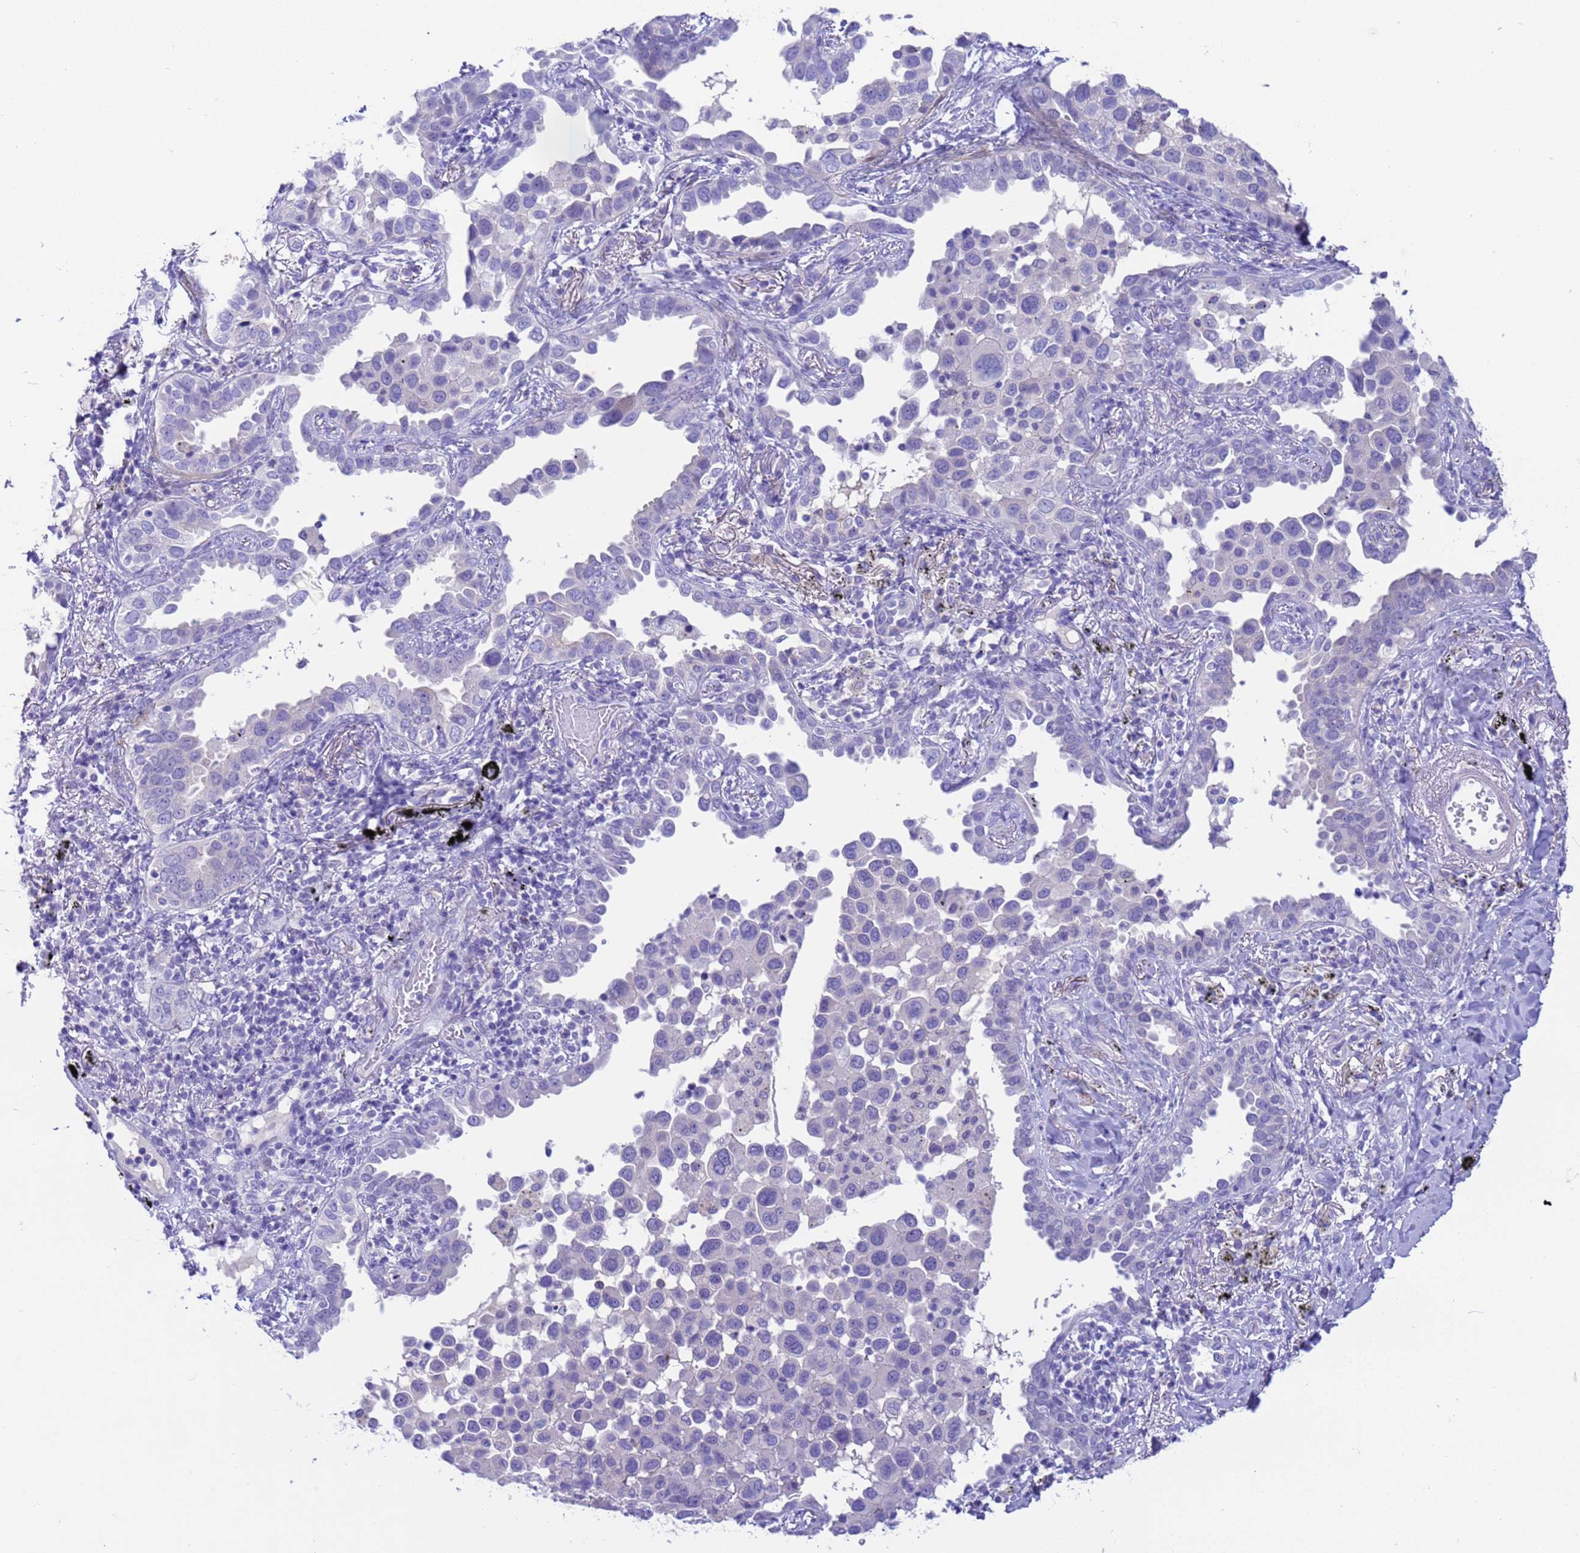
{"staining": {"intensity": "negative", "quantity": "none", "location": "none"}, "tissue": "lung cancer", "cell_type": "Tumor cells", "image_type": "cancer", "snomed": [{"axis": "morphology", "description": "Adenocarcinoma, NOS"}, {"axis": "topography", "description": "Lung"}], "caption": "Immunohistochemistry histopathology image of neoplastic tissue: human lung adenocarcinoma stained with DAB (3,3'-diaminobenzidine) demonstrates no significant protein staining in tumor cells. (DAB IHC with hematoxylin counter stain).", "gene": "USP38", "patient": {"sex": "male", "age": 67}}